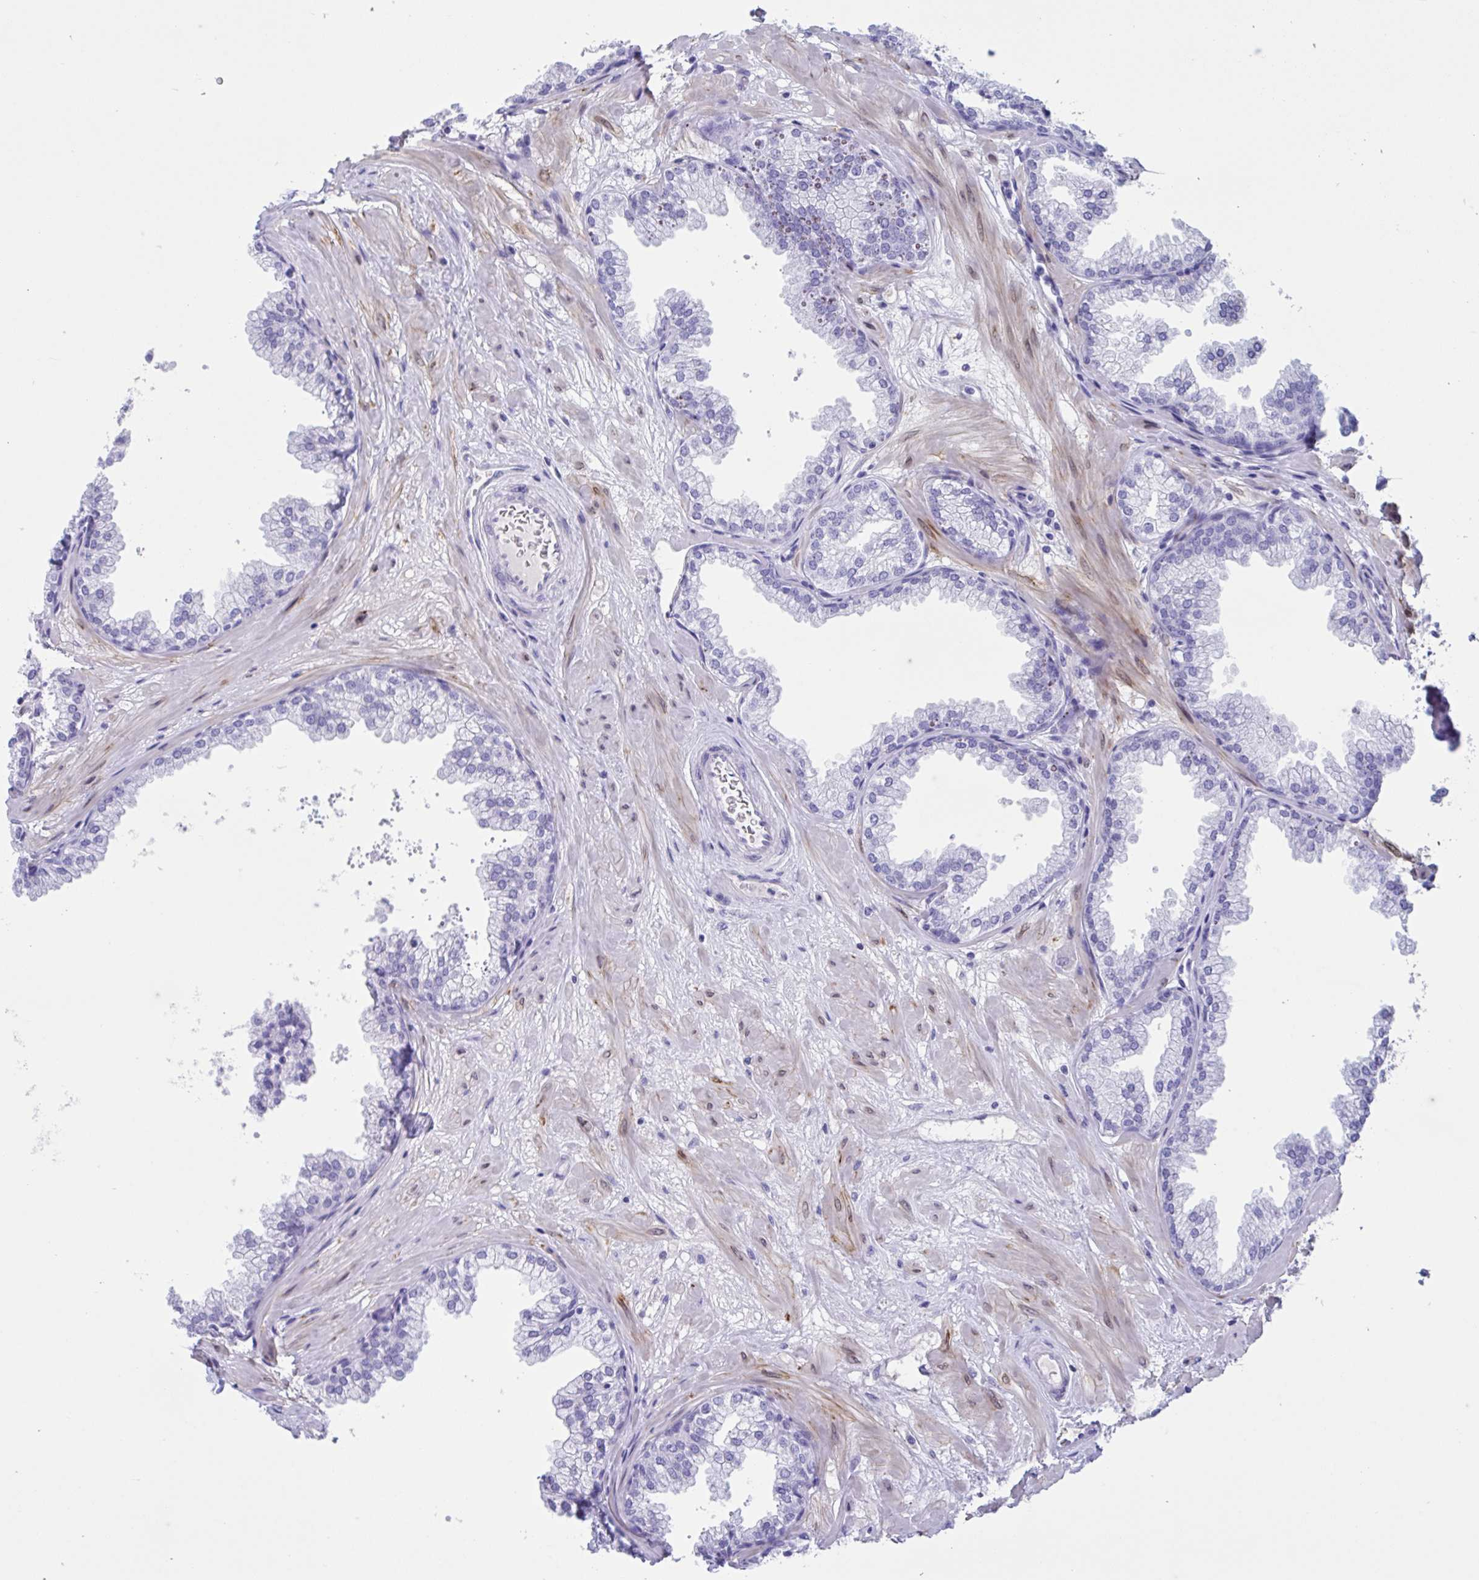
{"staining": {"intensity": "negative", "quantity": "none", "location": "none"}, "tissue": "prostate", "cell_type": "Glandular cells", "image_type": "normal", "snomed": [{"axis": "morphology", "description": "Normal tissue, NOS"}, {"axis": "topography", "description": "Prostate"}], "caption": "This is a photomicrograph of immunohistochemistry (IHC) staining of normal prostate, which shows no staining in glandular cells. (Immunohistochemistry, brightfield microscopy, high magnification).", "gene": "TMEM35A", "patient": {"sex": "male", "age": 37}}